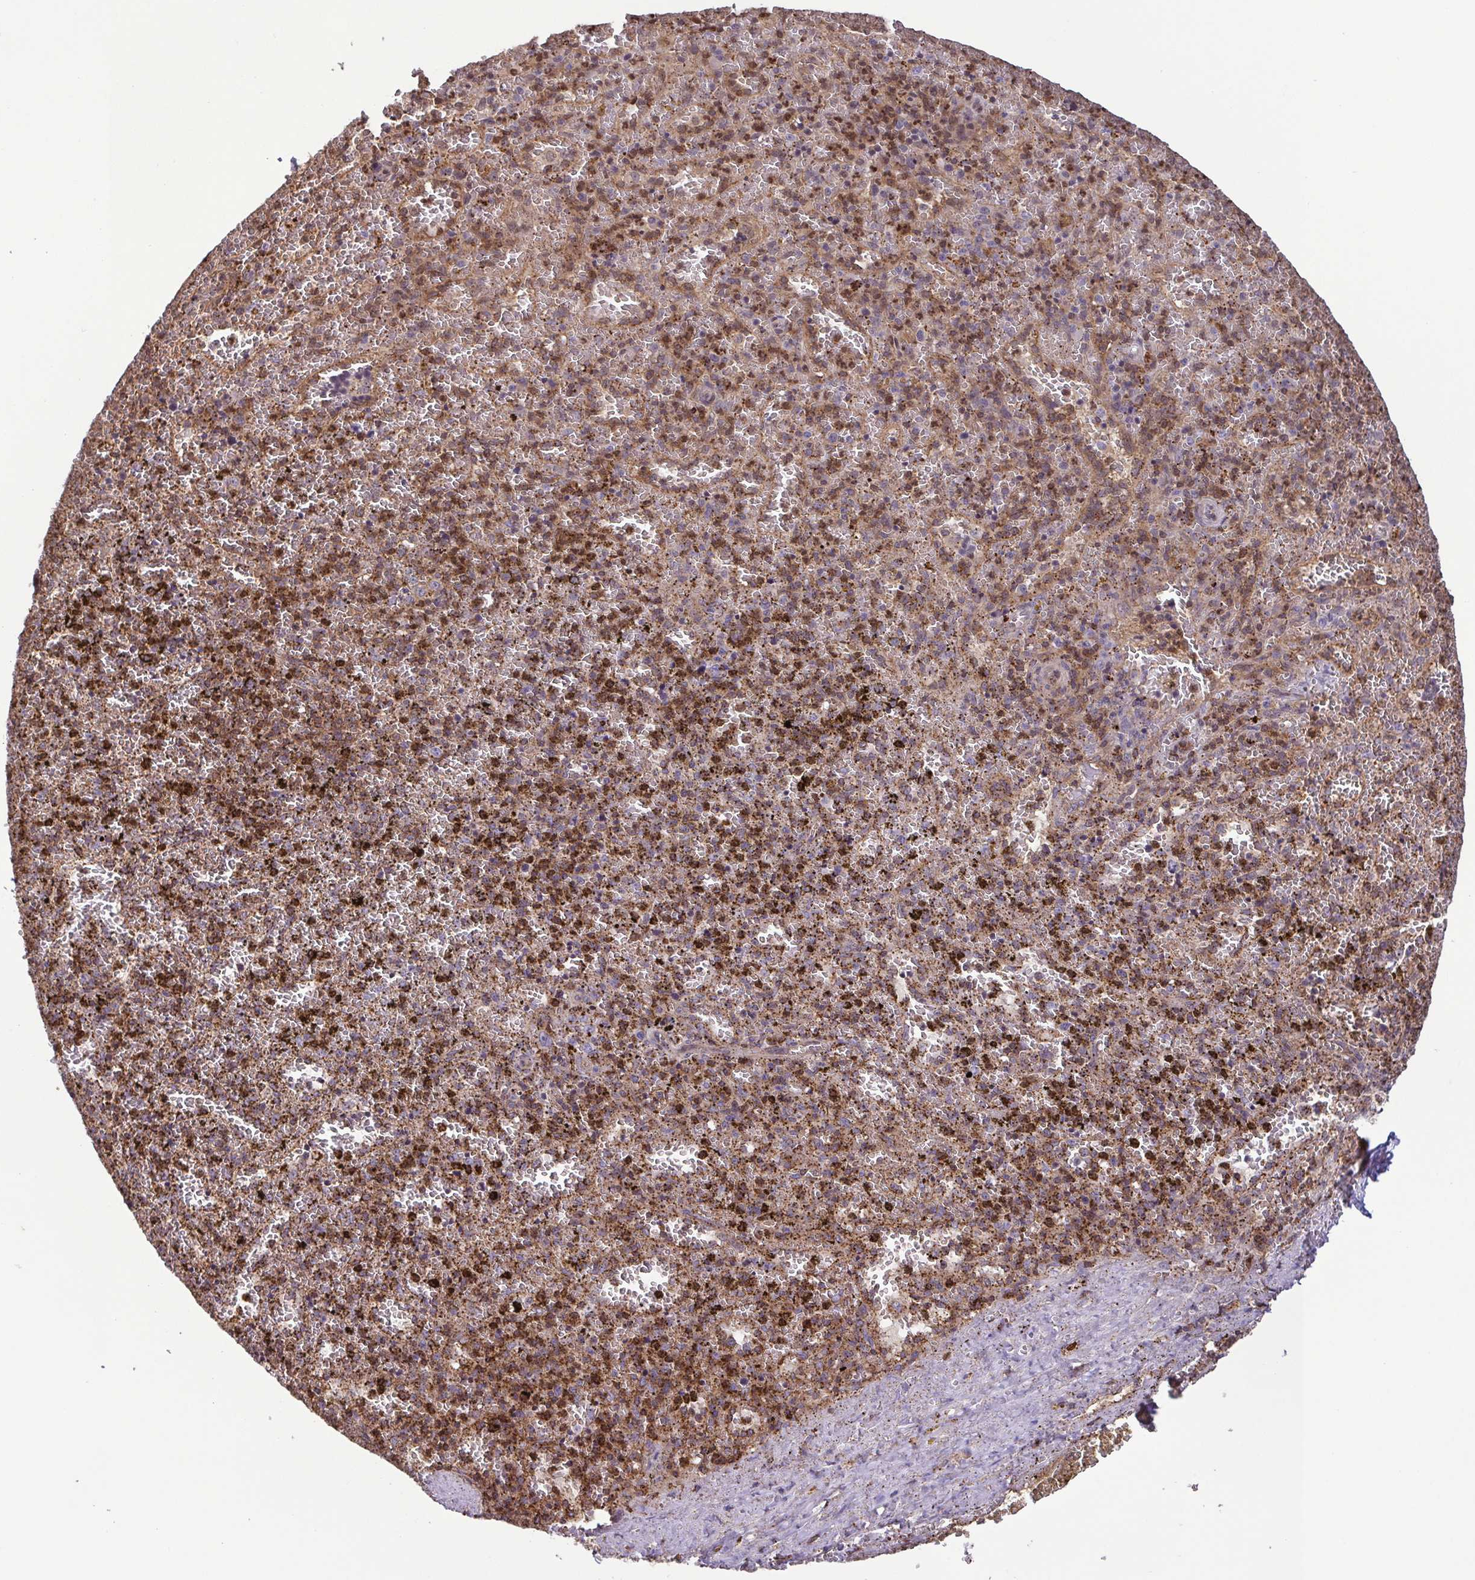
{"staining": {"intensity": "moderate", "quantity": ">75%", "location": "cytoplasmic/membranous,nuclear"}, "tissue": "spleen", "cell_type": "Cells in red pulp", "image_type": "normal", "snomed": [{"axis": "morphology", "description": "Normal tissue, NOS"}, {"axis": "topography", "description": "Spleen"}], "caption": "Benign spleen displays moderate cytoplasmic/membranous,nuclear staining in about >75% of cells in red pulp, visualized by immunohistochemistry. The staining was performed using DAB, with brown indicating positive protein expression. Nuclei are stained blue with hematoxylin.", "gene": "CHMP1B", "patient": {"sex": "female", "age": 50}}